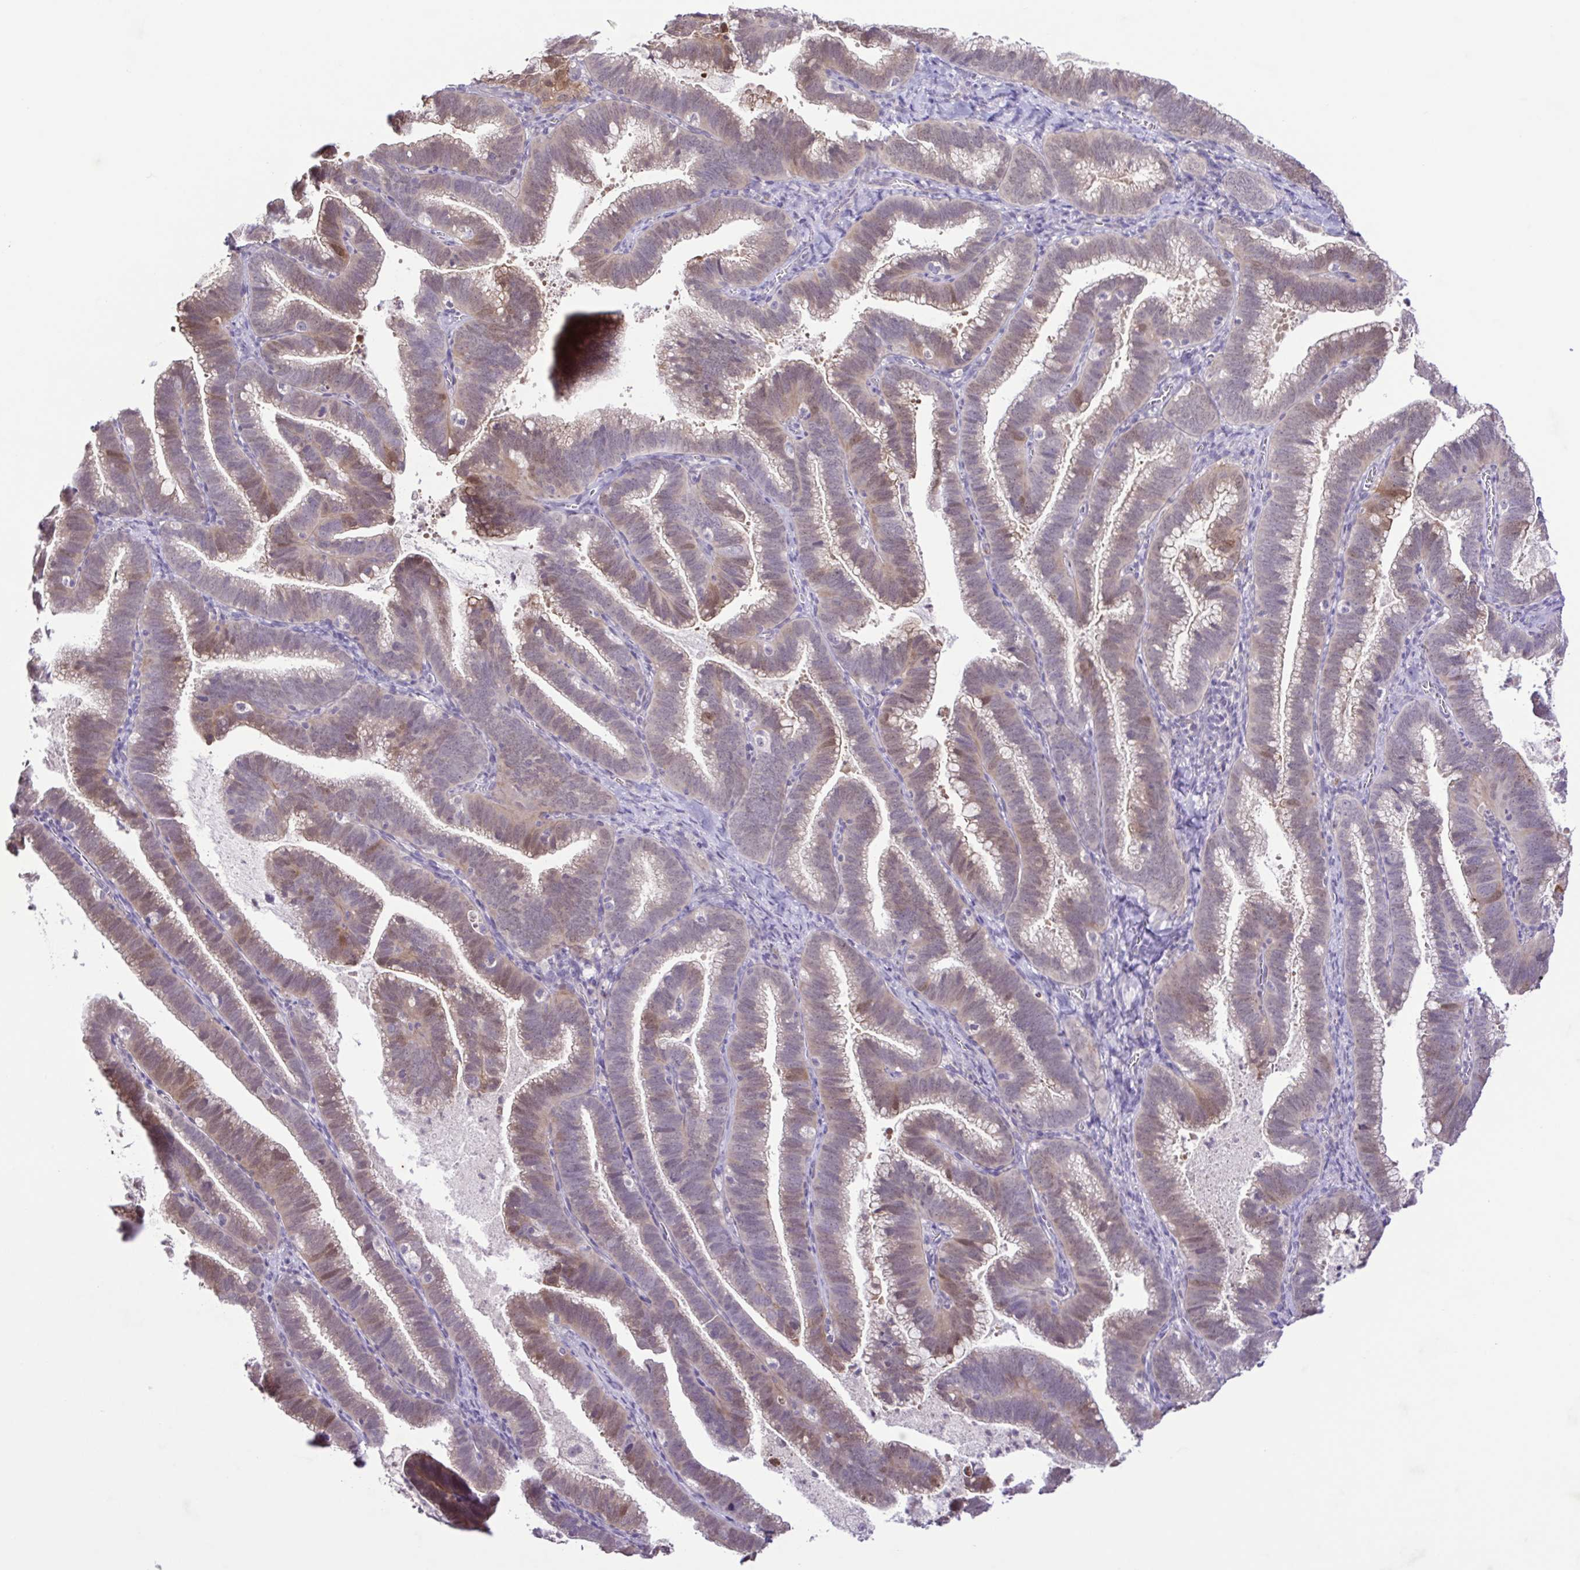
{"staining": {"intensity": "weak", "quantity": "25%-75%", "location": "cytoplasmic/membranous,nuclear"}, "tissue": "cervical cancer", "cell_type": "Tumor cells", "image_type": "cancer", "snomed": [{"axis": "morphology", "description": "Adenocarcinoma, NOS"}, {"axis": "topography", "description": "Cervix"}], "caption": "Tumor cells show low levels of weak cytoplasmic/membranous and nuclear expression in approximately 25%-75% of cells in cervical cancer.", "gene": "IL1RN", "patient": {"sex": "female", "age": 61}}